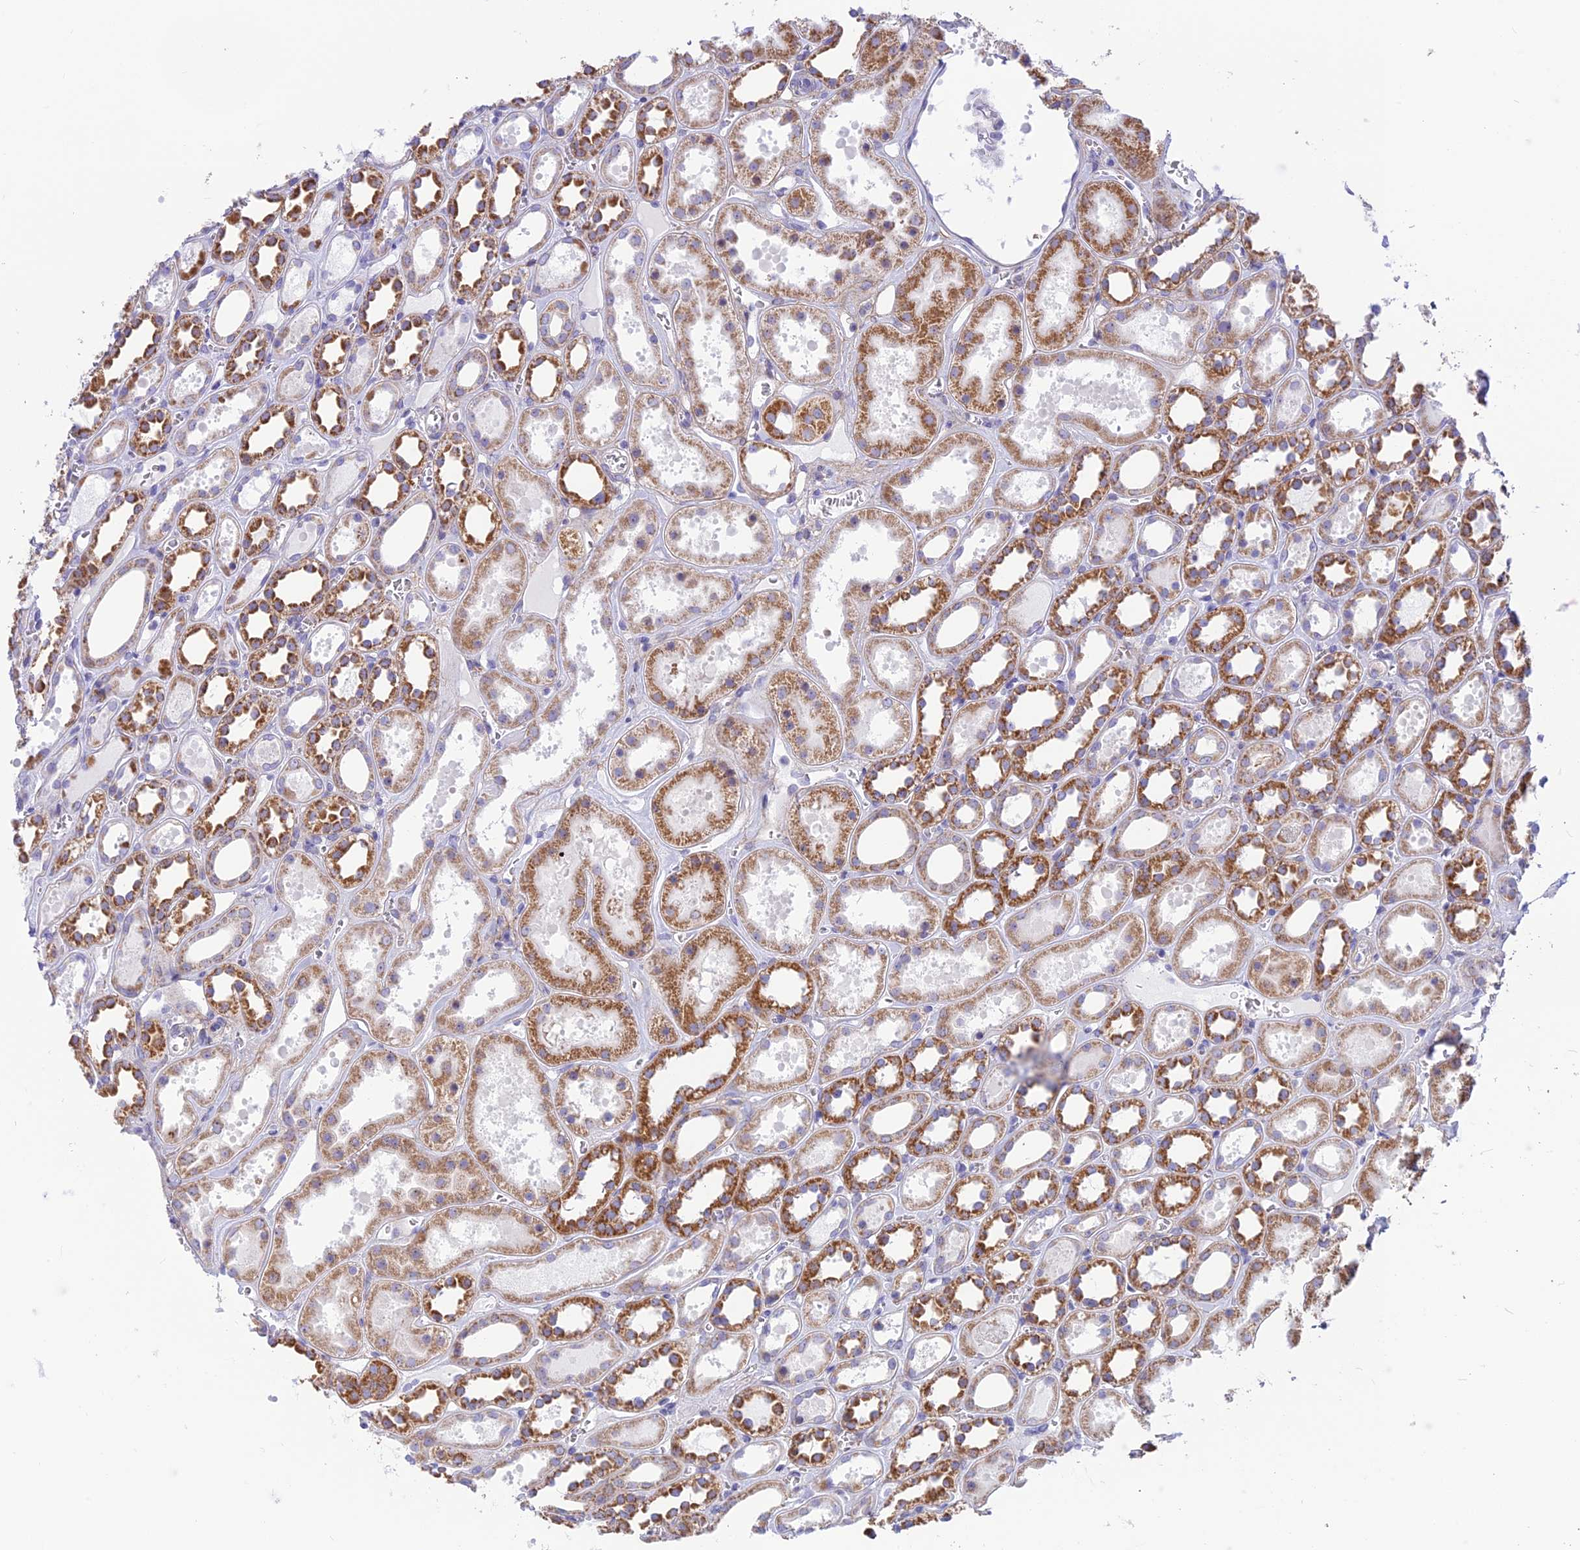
{"staining": {"intensity": "negative", "quantity": "none", "location": "none"}, "tissue": "kidney", "cell_type": "Cells in glomeruli", "image_type": "normal", "snomed": [{"axis": "morphology", "description": "Normal tissue, NOS"}, {"axis": "topography", "description": "Kidney"}], "caption": "High power microscopy micrograph of an IHC histopathology image of unremarkable kidney, revealing no significant staining in cells in glomeruli.", "gene": "PLAC9", "patient": {"sex": "female", "age": 41}}